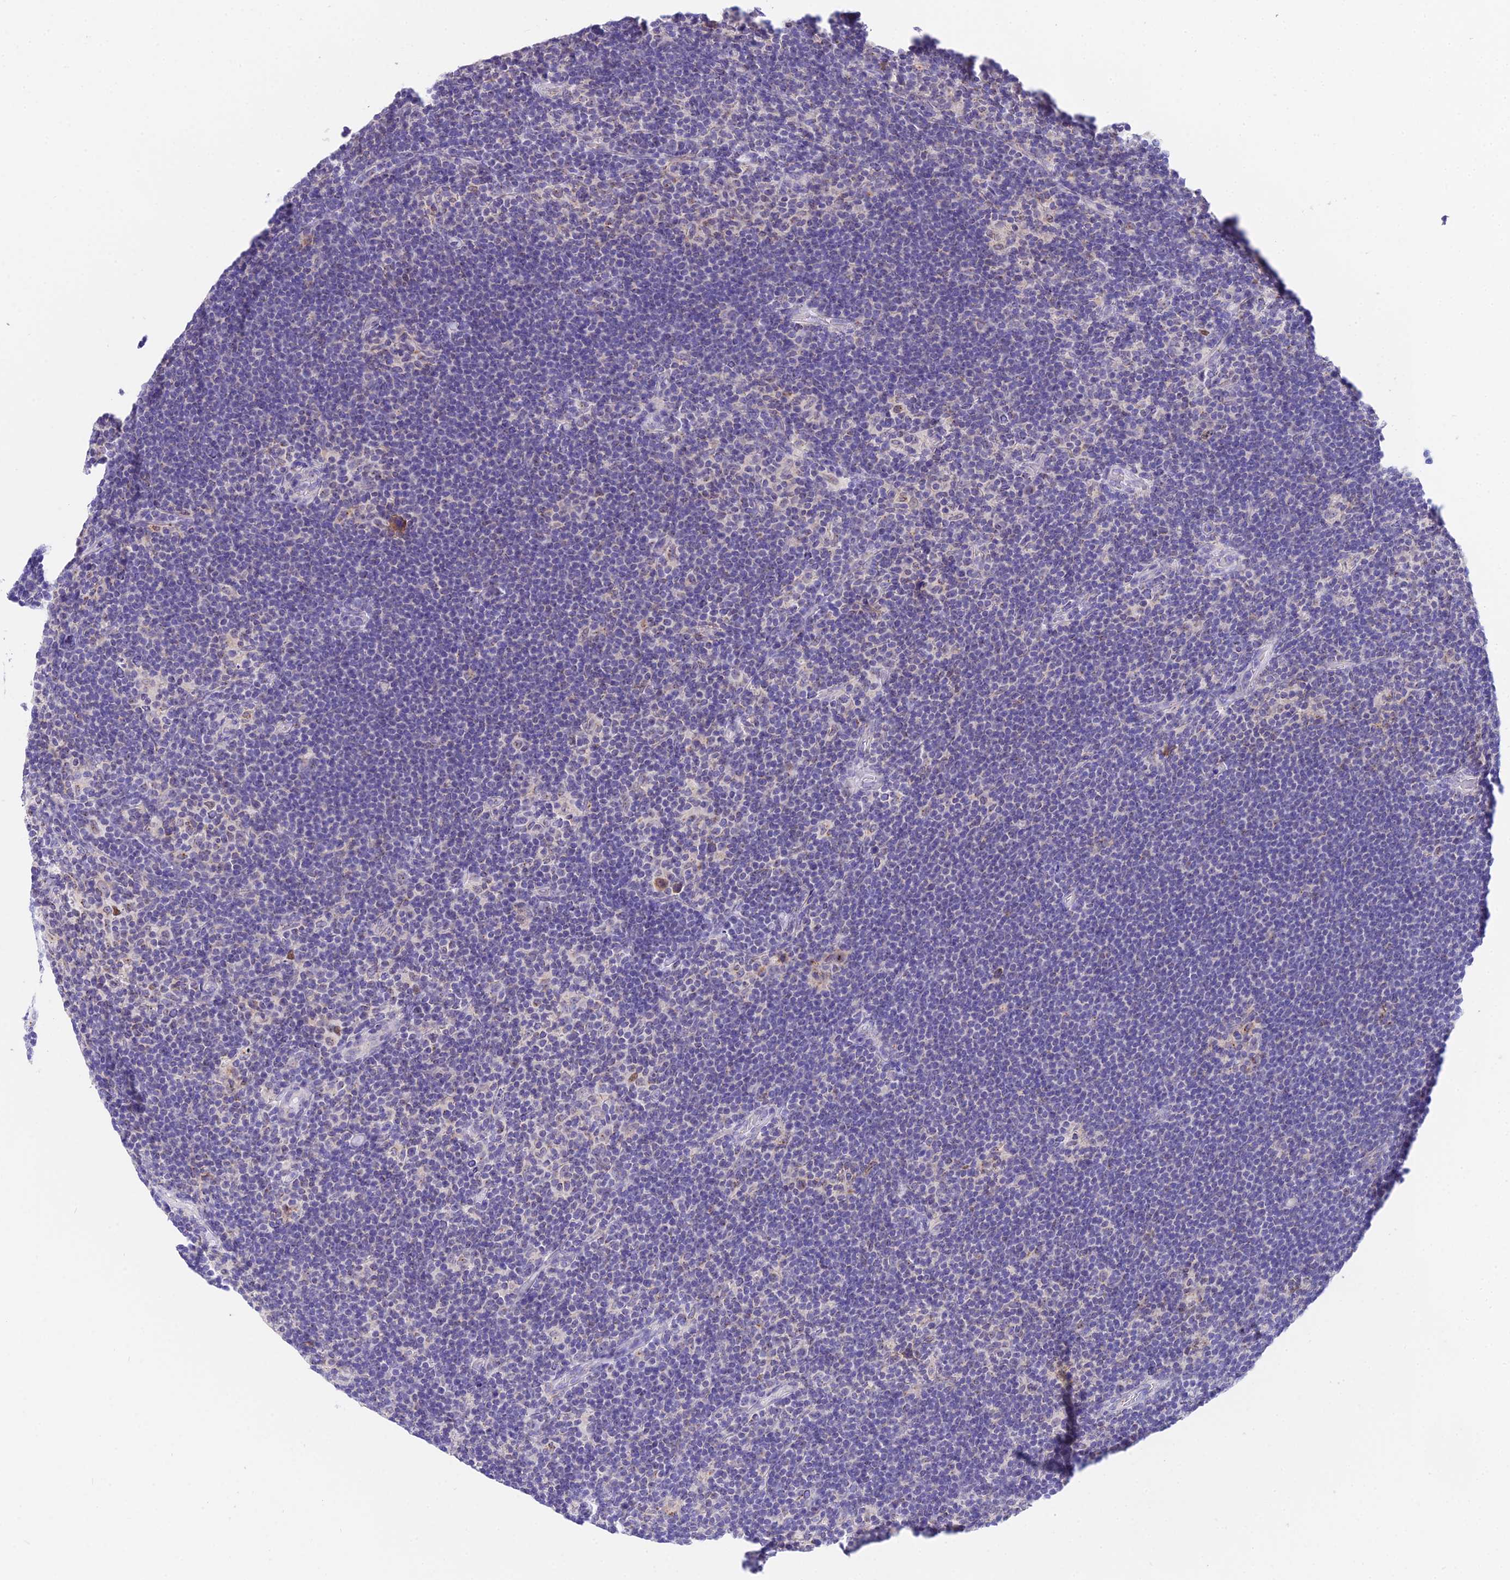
{"staining": {"intensity": "negative", "quantity": "none", "location": "none"}, "tissue": "lymphoma", "cell_type": "Tumor cells", "image_type": "cancer", "snomed": [{"axis": "morphology", "description": "Hodgkin's disease, NOS"}, {"axis": "topography", "description": "Lymph node"}], "caption": "Tumor cells show no significant protein expression in Hodgkin's disease.", "gene": "ATG16L2", "patient": {"sex": "female", "age": 57}}